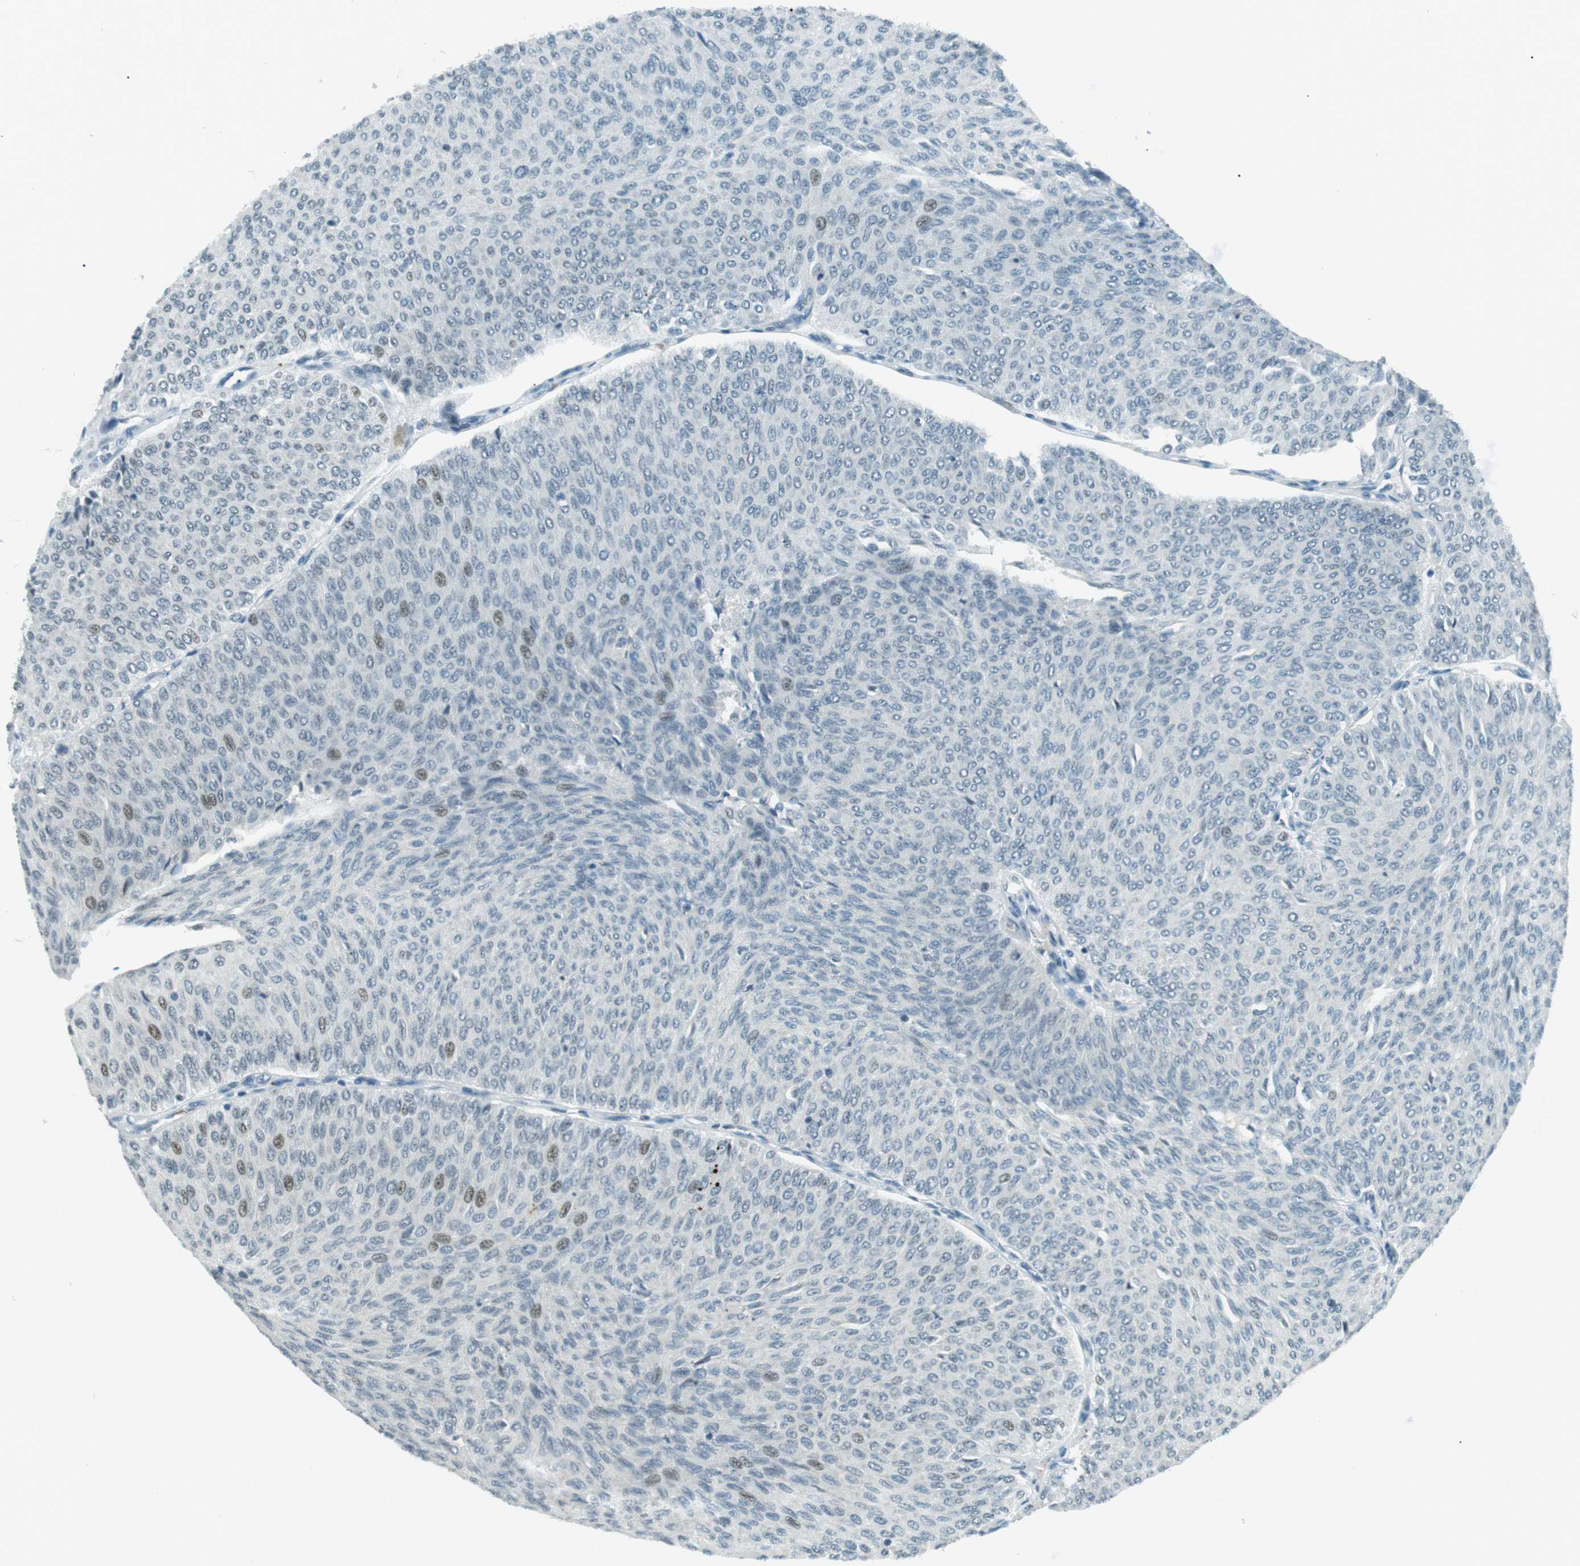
{"staining": {"intensity": "moderate", "quantity": "<25%", "location": "nuclear"}, "tissue": "urothelial cancer", "cell_type": "Tumor cells", "image_type": "cancer", "snomed": [{"axis": "morphology", "description": "Urothelial carcinoma, Low grade"}, {"axis": "topography", "description": "Urinary bladder"}], "caption": "Human urothelial cancer stained with a brown dye exhibits moderate nuclear positive expression in approximately <25% of tumor cells.", "gene": "PJA1", "patient": {"sex": "male", "age": 78}}